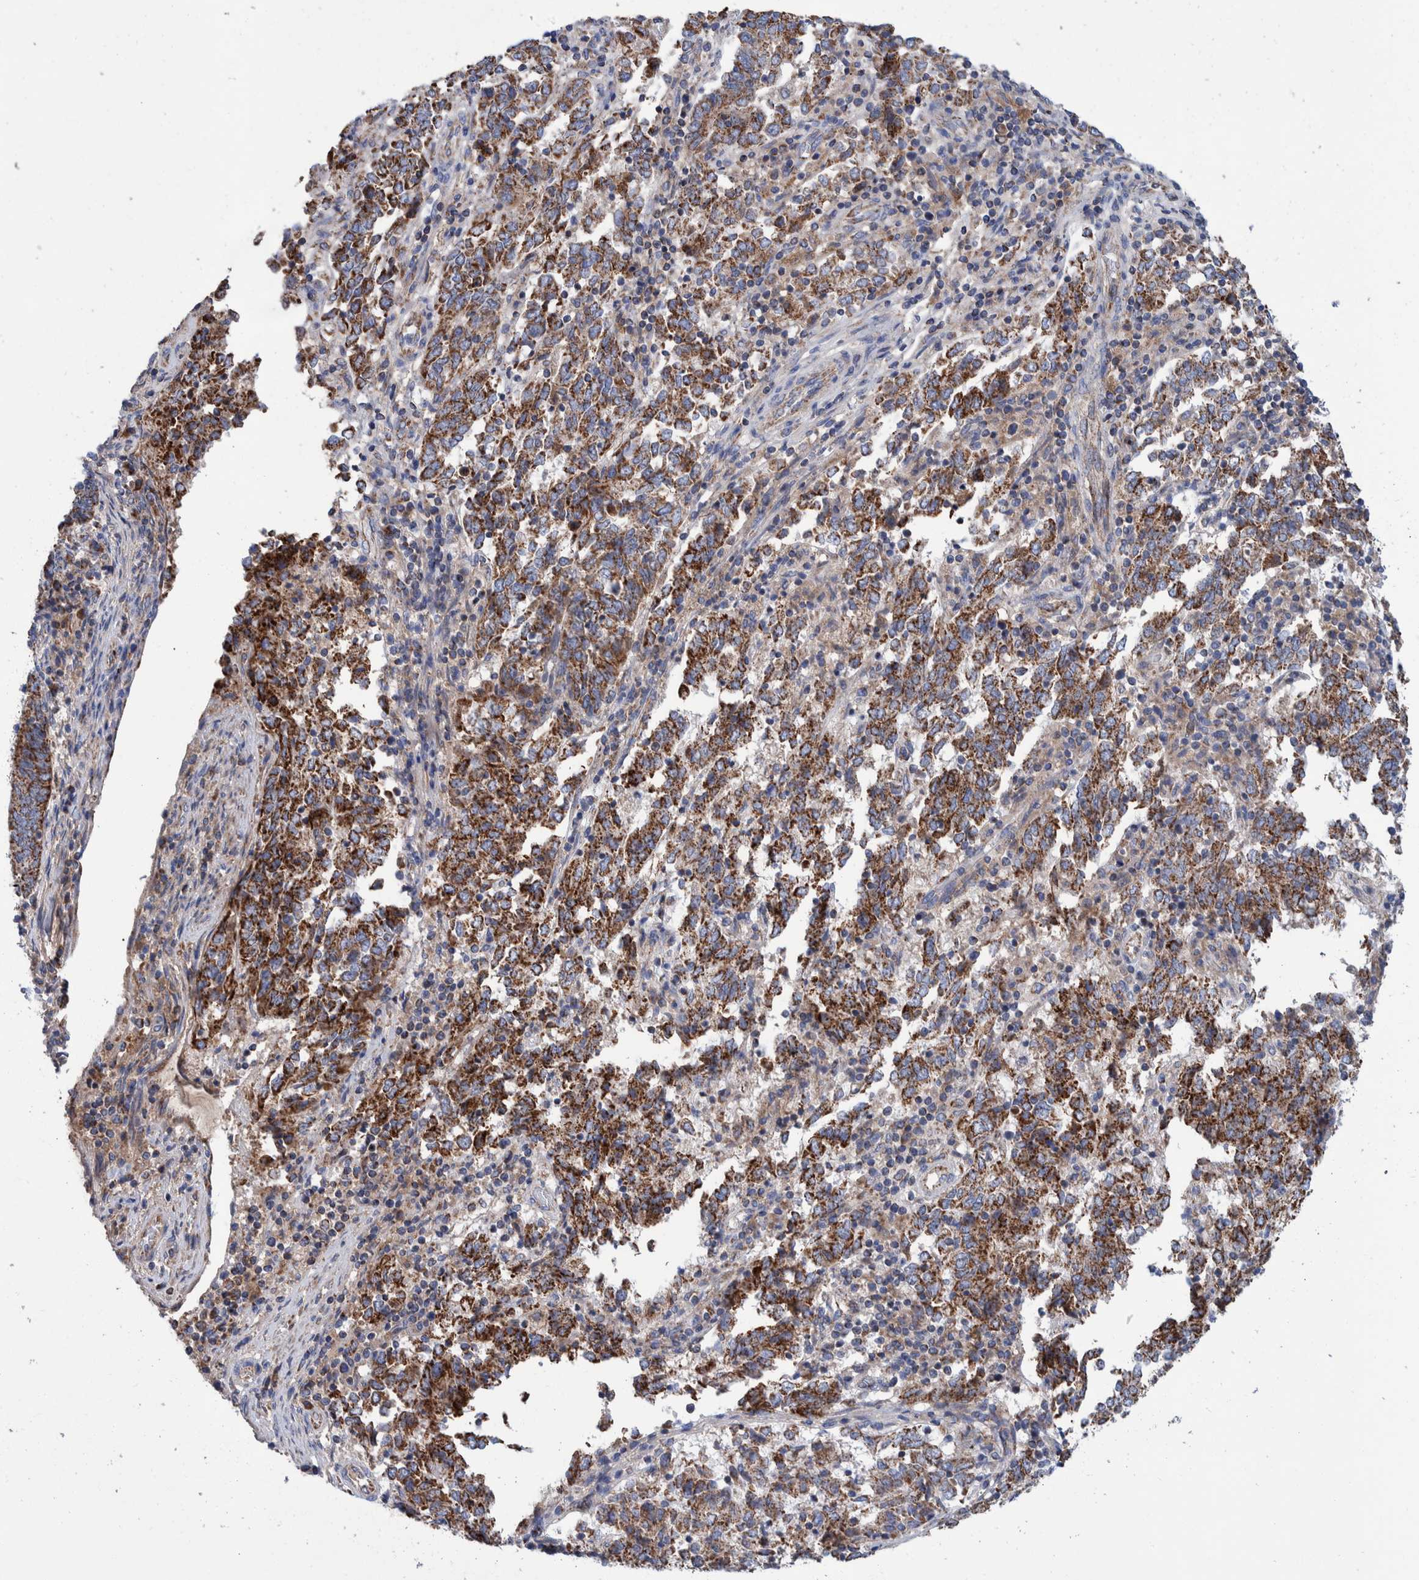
{"staining": {"intensity": "strong", "quantity": ">75%", "location": "cytoplasmic/membranous"}, "tissue": "endometrial cancer", "cell_type": "Tumor cells", "image_type": "cancer", "snomed": [{"axis": "morphology", "description": "Adenocarcinoma, NOS"}, {"axis": "topography", "description": "Endometrium"}], "caption": "There is high levels of strong cytoplasmic/membranous staining in tumor cells of adenocarcinoma (endometrial), as demonstrated by immunohistochemical staining (brown color).", "gene": "DECR1", "patient": {"sex": "female", "age": 80}}